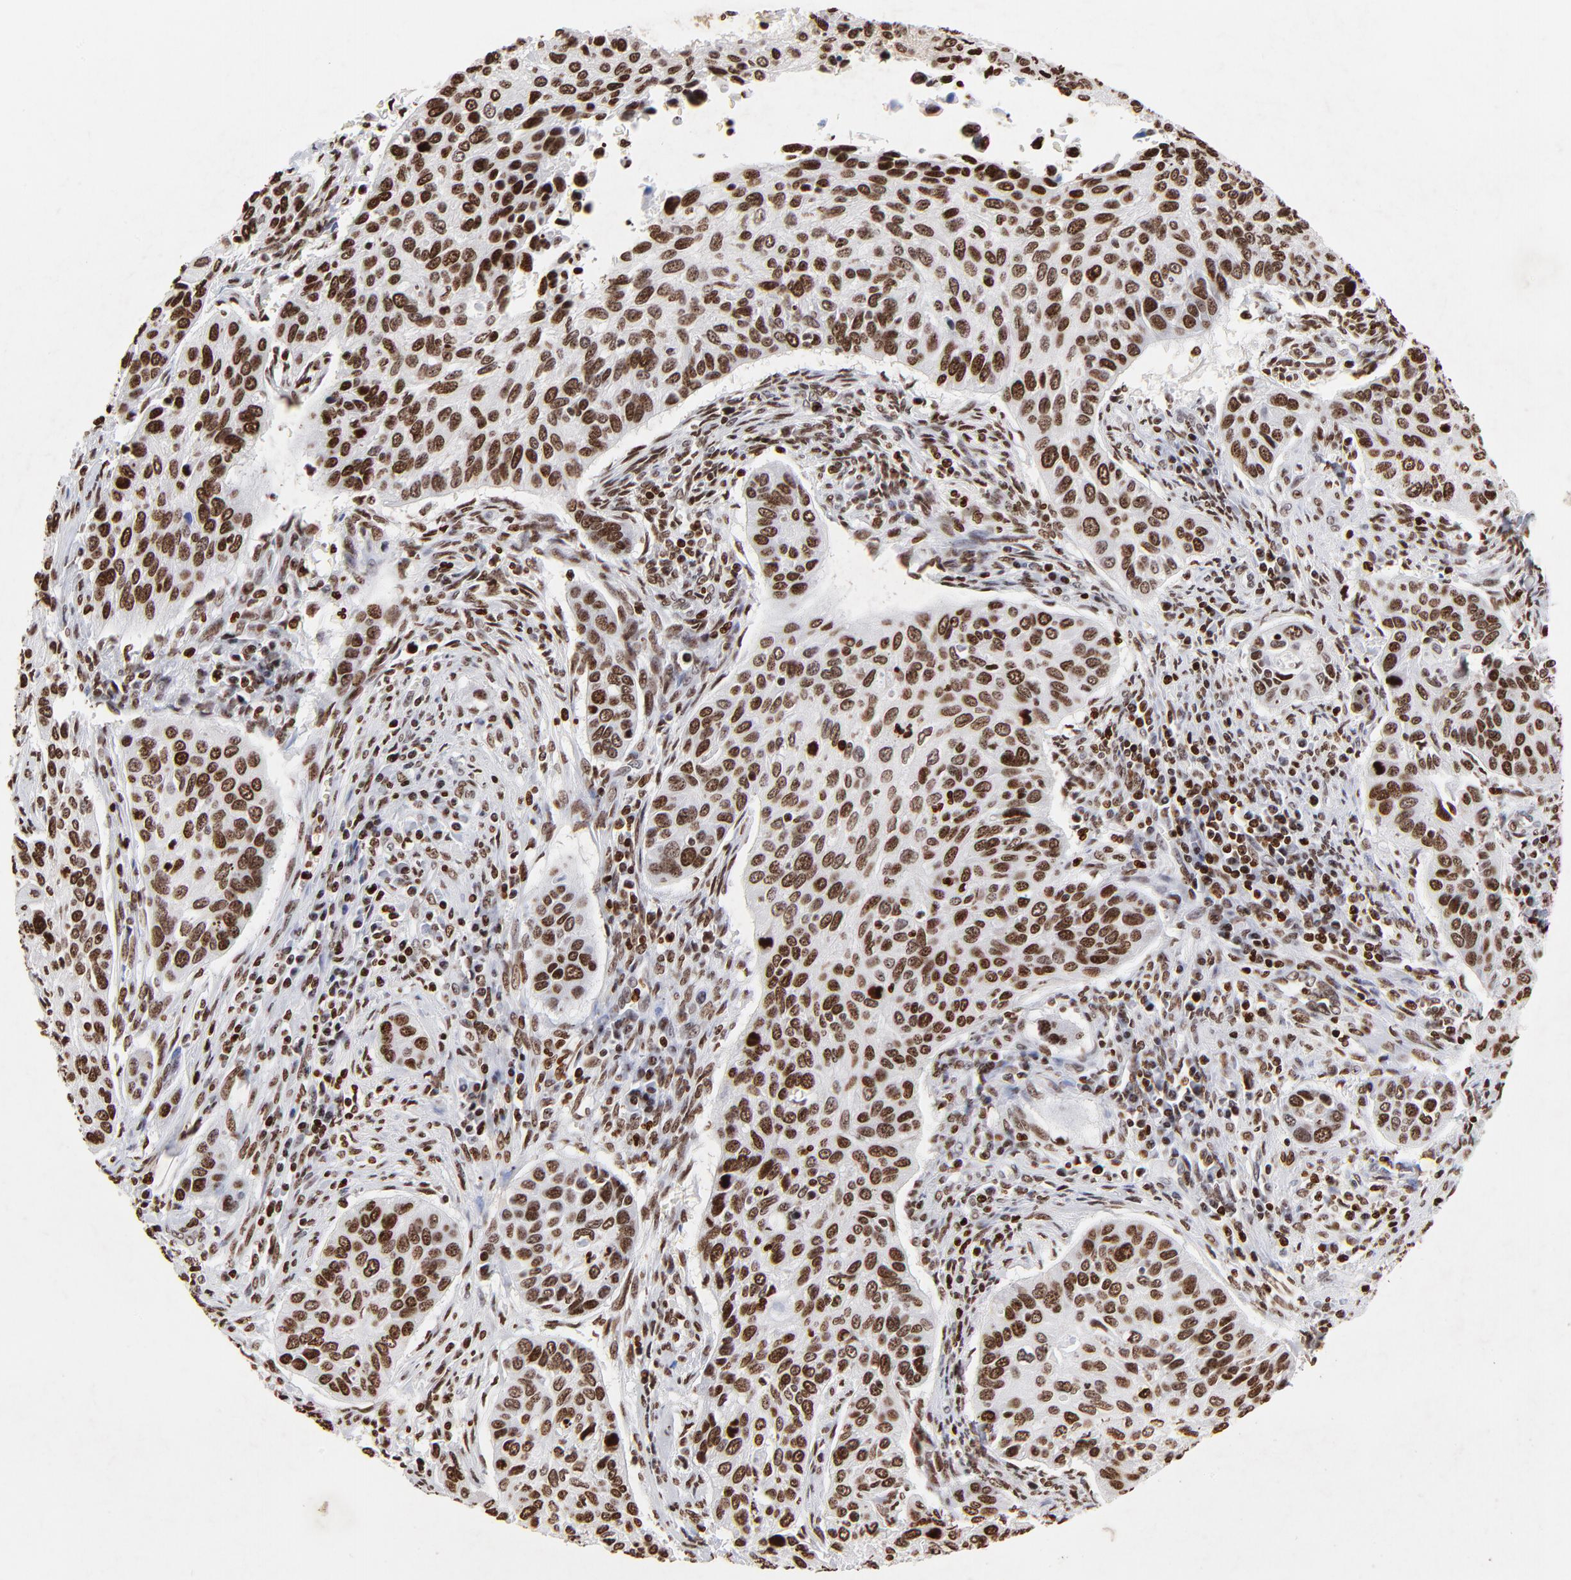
{"staining": {"intensity": "strong", "quantity": ">75%", "location": "nuclear"}, "tissue": "cervical cancer", "cell_type": "Tumor cells", "image_type": "cancer", "snomed": [{"axis": "morphology", "description": "Squamous cell carcinoma, NOS"}, {"axis": "topography", "description": "Cervix"}], "caption": "This is a histology image of IHC staining of cervical cancer, which shows strong staining in the nuclear of tumor cells.", "gene": "FBH1", "patient": {"sex": "female", "age": 57}}